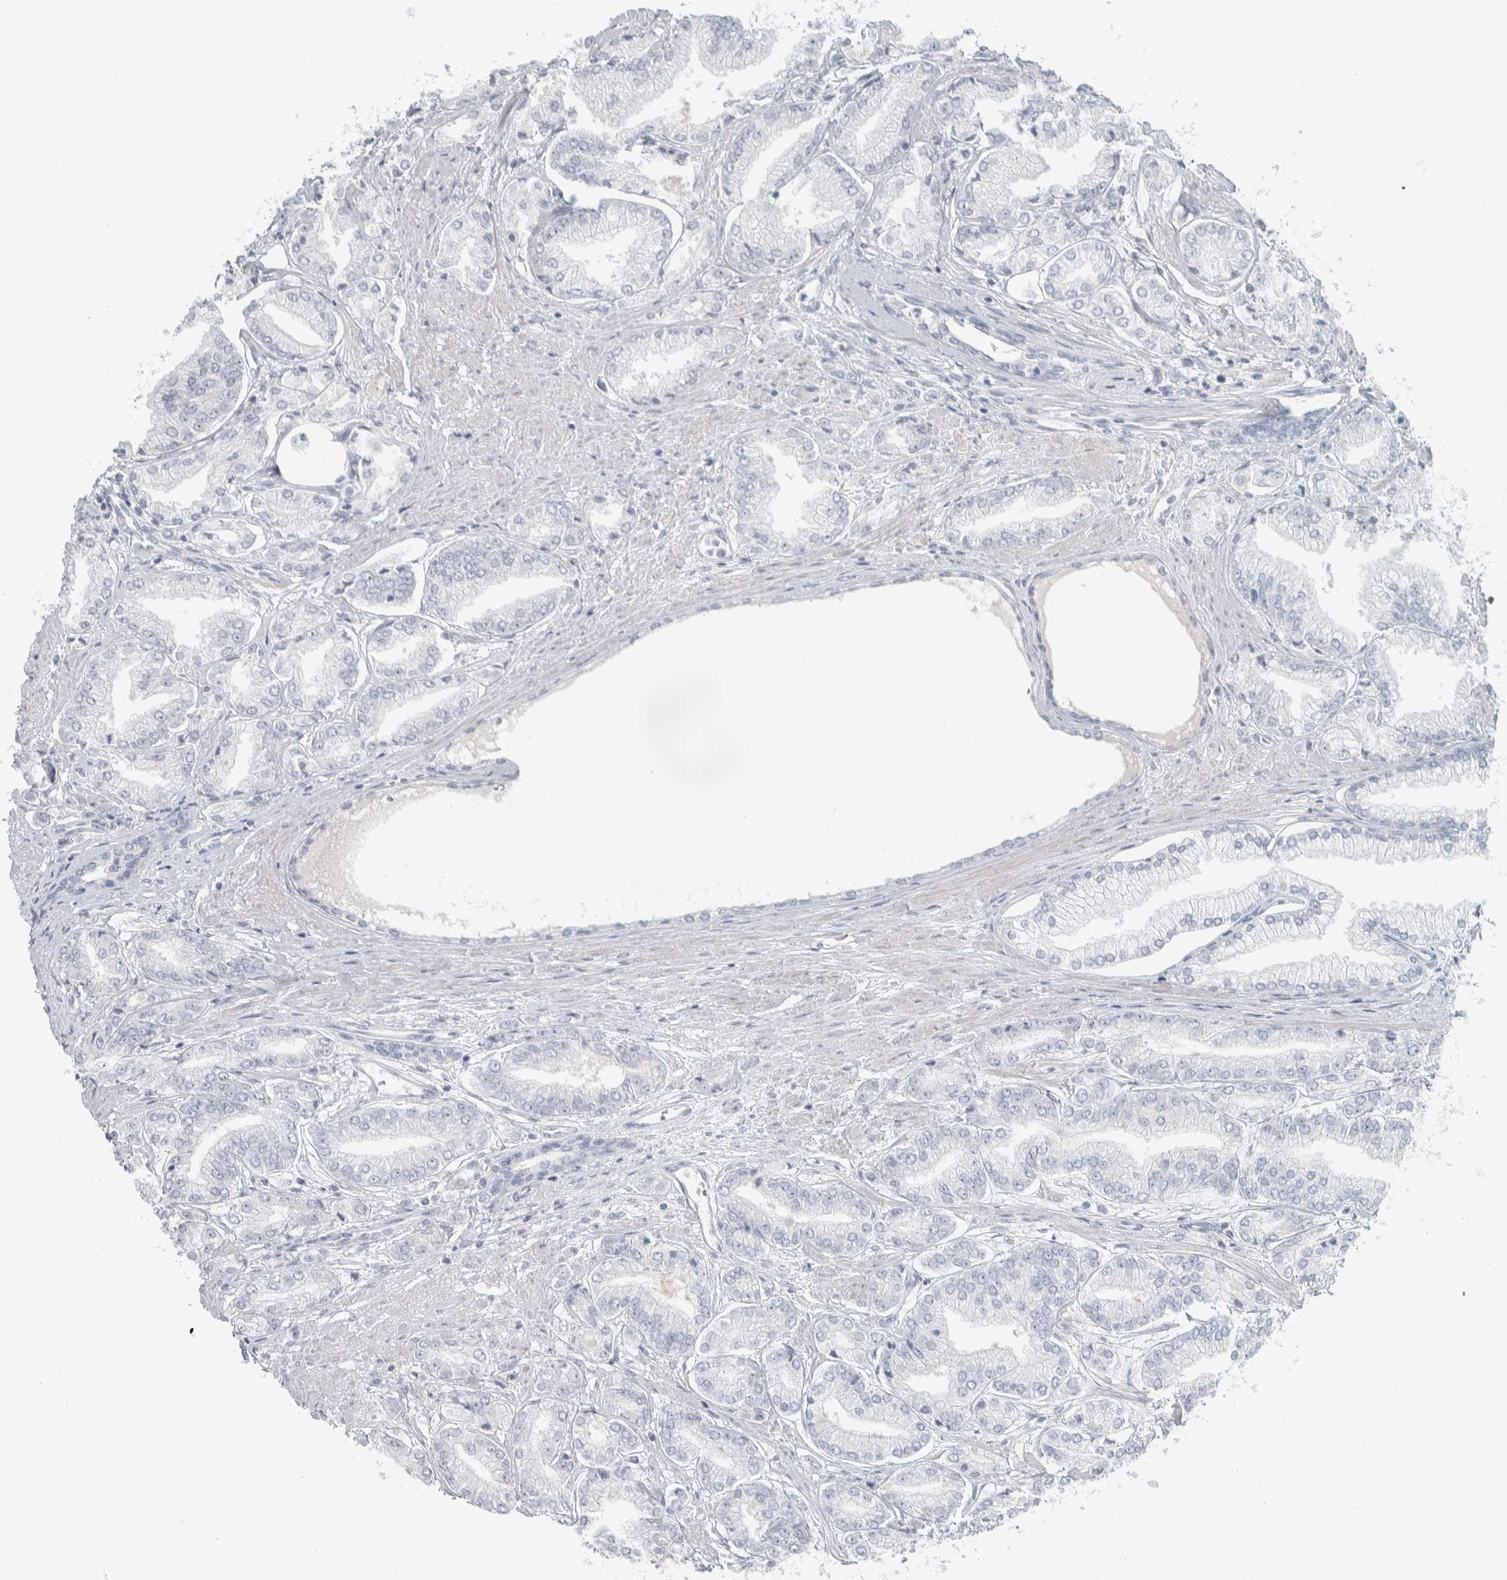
{"staining": {"intensity": "negative", "quantity": "none", "location": "none"}, "tissue": "prostate cancer", "cell_type": "Tumor cells", "image_type": "cancer", "snomed": [{"axis": "morphology", "description": "Adenocarcinoma, Low grade"}, {"axis": "topography", "description": "Prostate"}], "caption": "The immunohistochemistry (IHC) image has no significant positivity in tumor cells of prostate cancer tissue. (DAB (3,3'-diaminobenzidine) IHC, high magnification).", "gene": "HGS", "patient": {"sex": "male", "age": 52}}